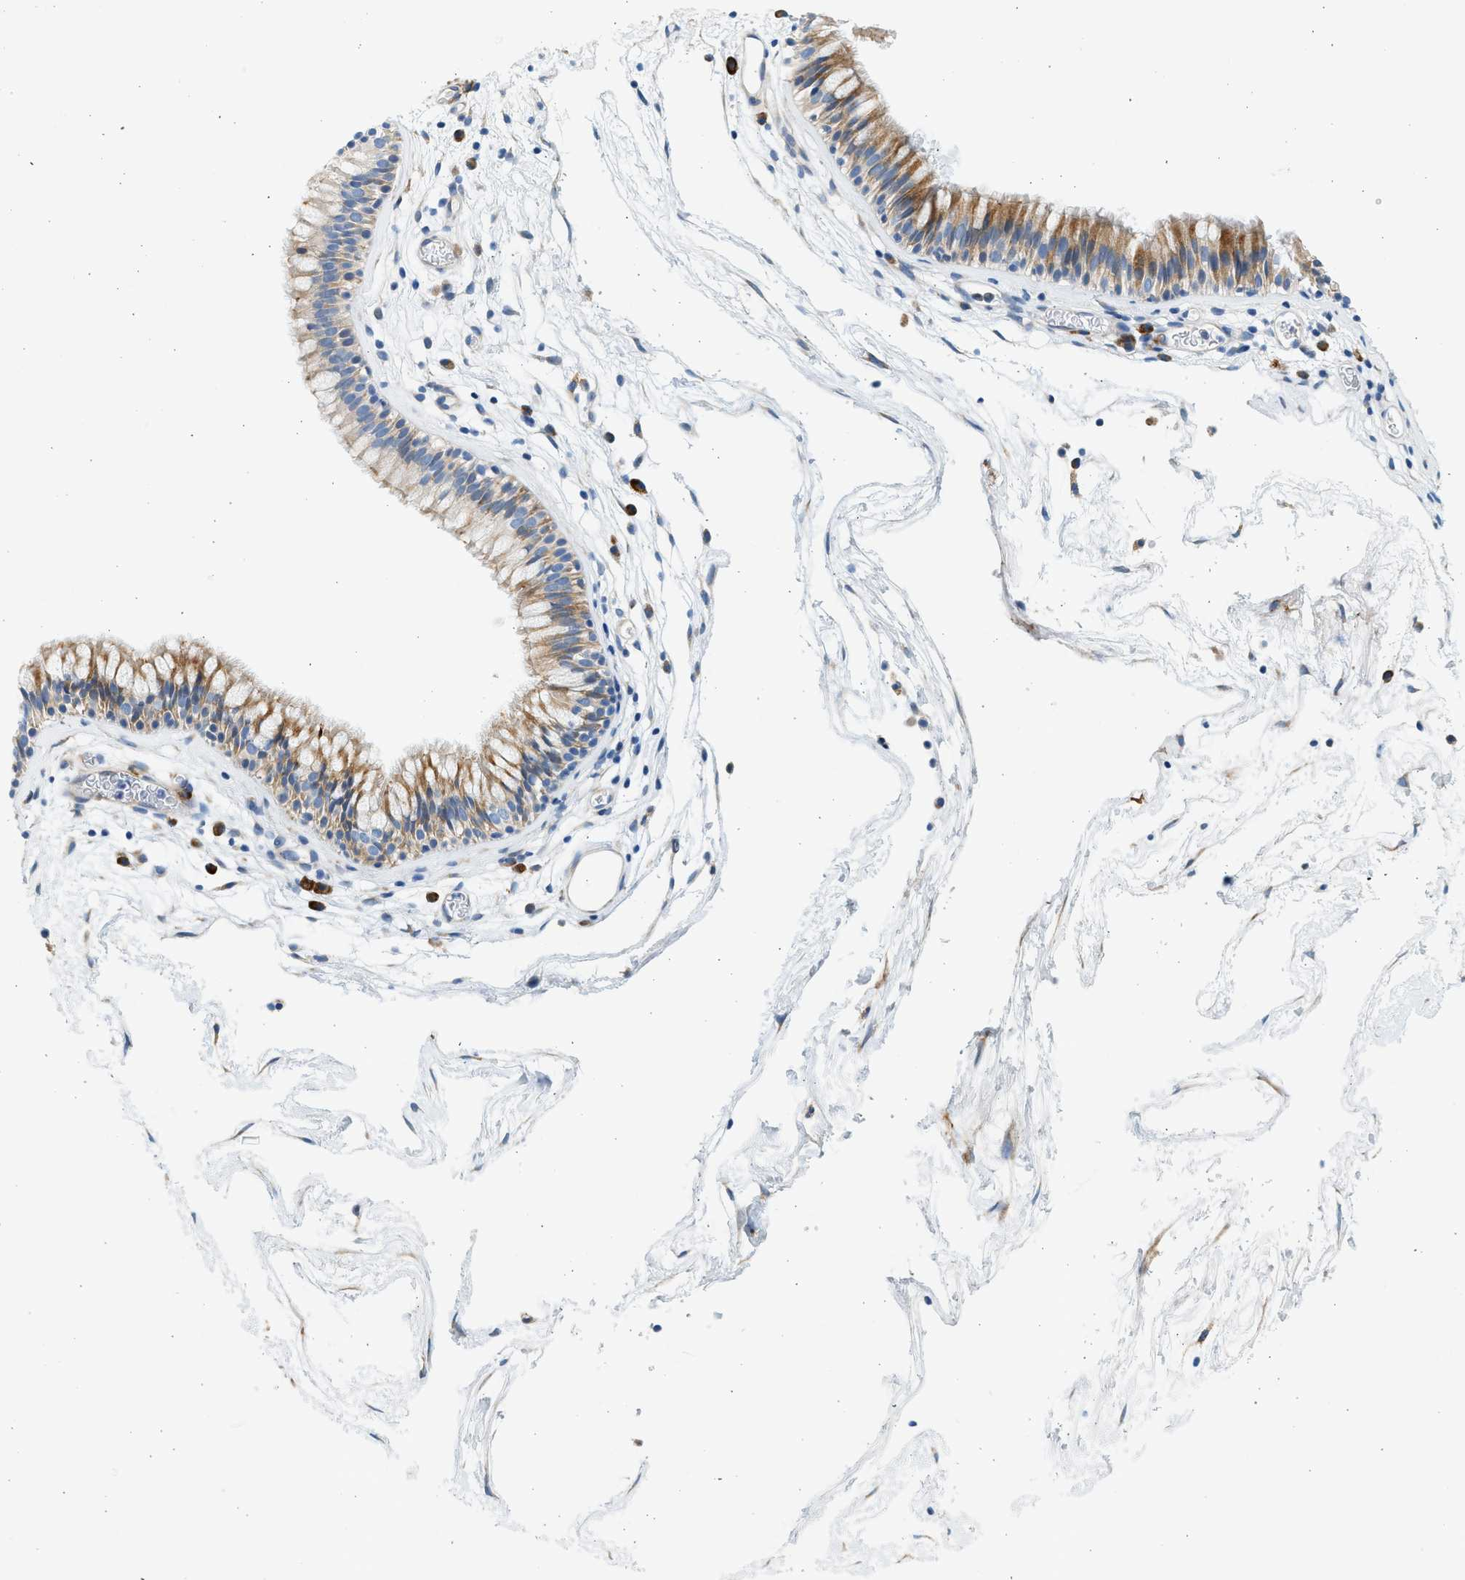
{"staining": {"intensity": "moderate", "quantity": ">75%", "location": "cytoplasmic/membranous"}, "tissue": "nasopharynx", "cell_type": "Respiratory epithelial cells", "image_type": "normal", "snomed": [{"axis": "morphology", "description": "Normal tissue, NOS"}, {"axis": "morphology", "description": "Inflammation, NOS"}, {"axis": "topography", "description": "Nasopharynx"}], "caption": "This photomicrograph demonstrates immunohistochemistry staining of normal human nasopharynx, with medium moderate cytoplasmic/membranous expression in about >75% of respiratory epithelial cells.", "gene": "CNTN6", "patient": {"sex": "male", "age": 48}}